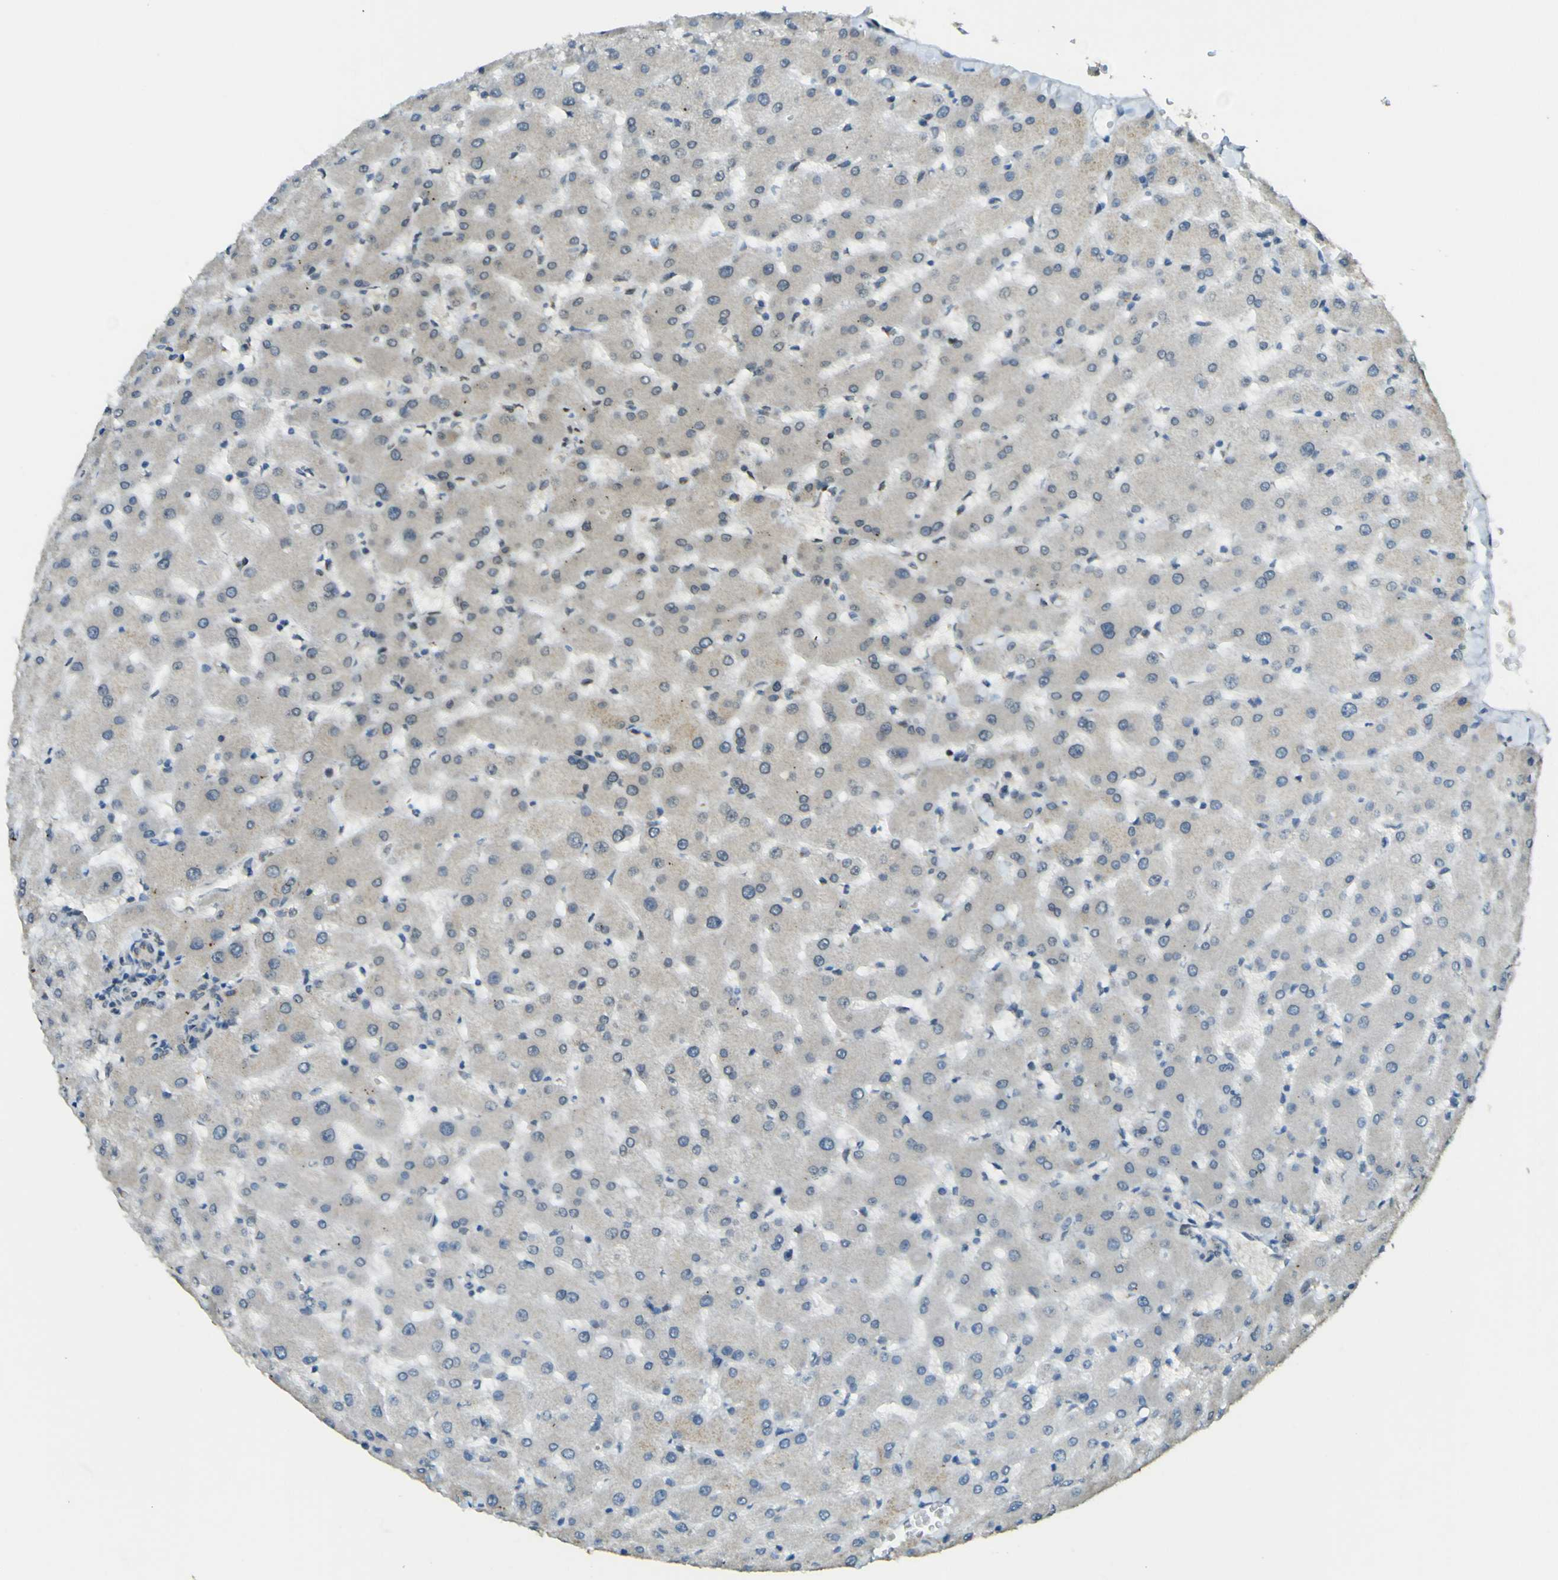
{"staining": {"intensity": "moderate", "quantity": ">75%", "location": "cytoplasmic/membranous"}, "tissue": "liver", "cell_type": "Cholangiocytes", "image_type": "normal", "snomed": [{"axis": "morphology", "description": "Normal tissue, NOS"}, {"axis": "topography", "description": "Liver"}], "caption": "Cholangiocytes demonstrate medium levels of moderate cytoplasmic/membranous positivity in about >75% of cells in unremarkable liver. Immunohistochemistry (ihc) stains the protein in brown and the nuclei are stained blue.", "gene": "GALNT1", "patient": {"sex": "female", "age": 63}}